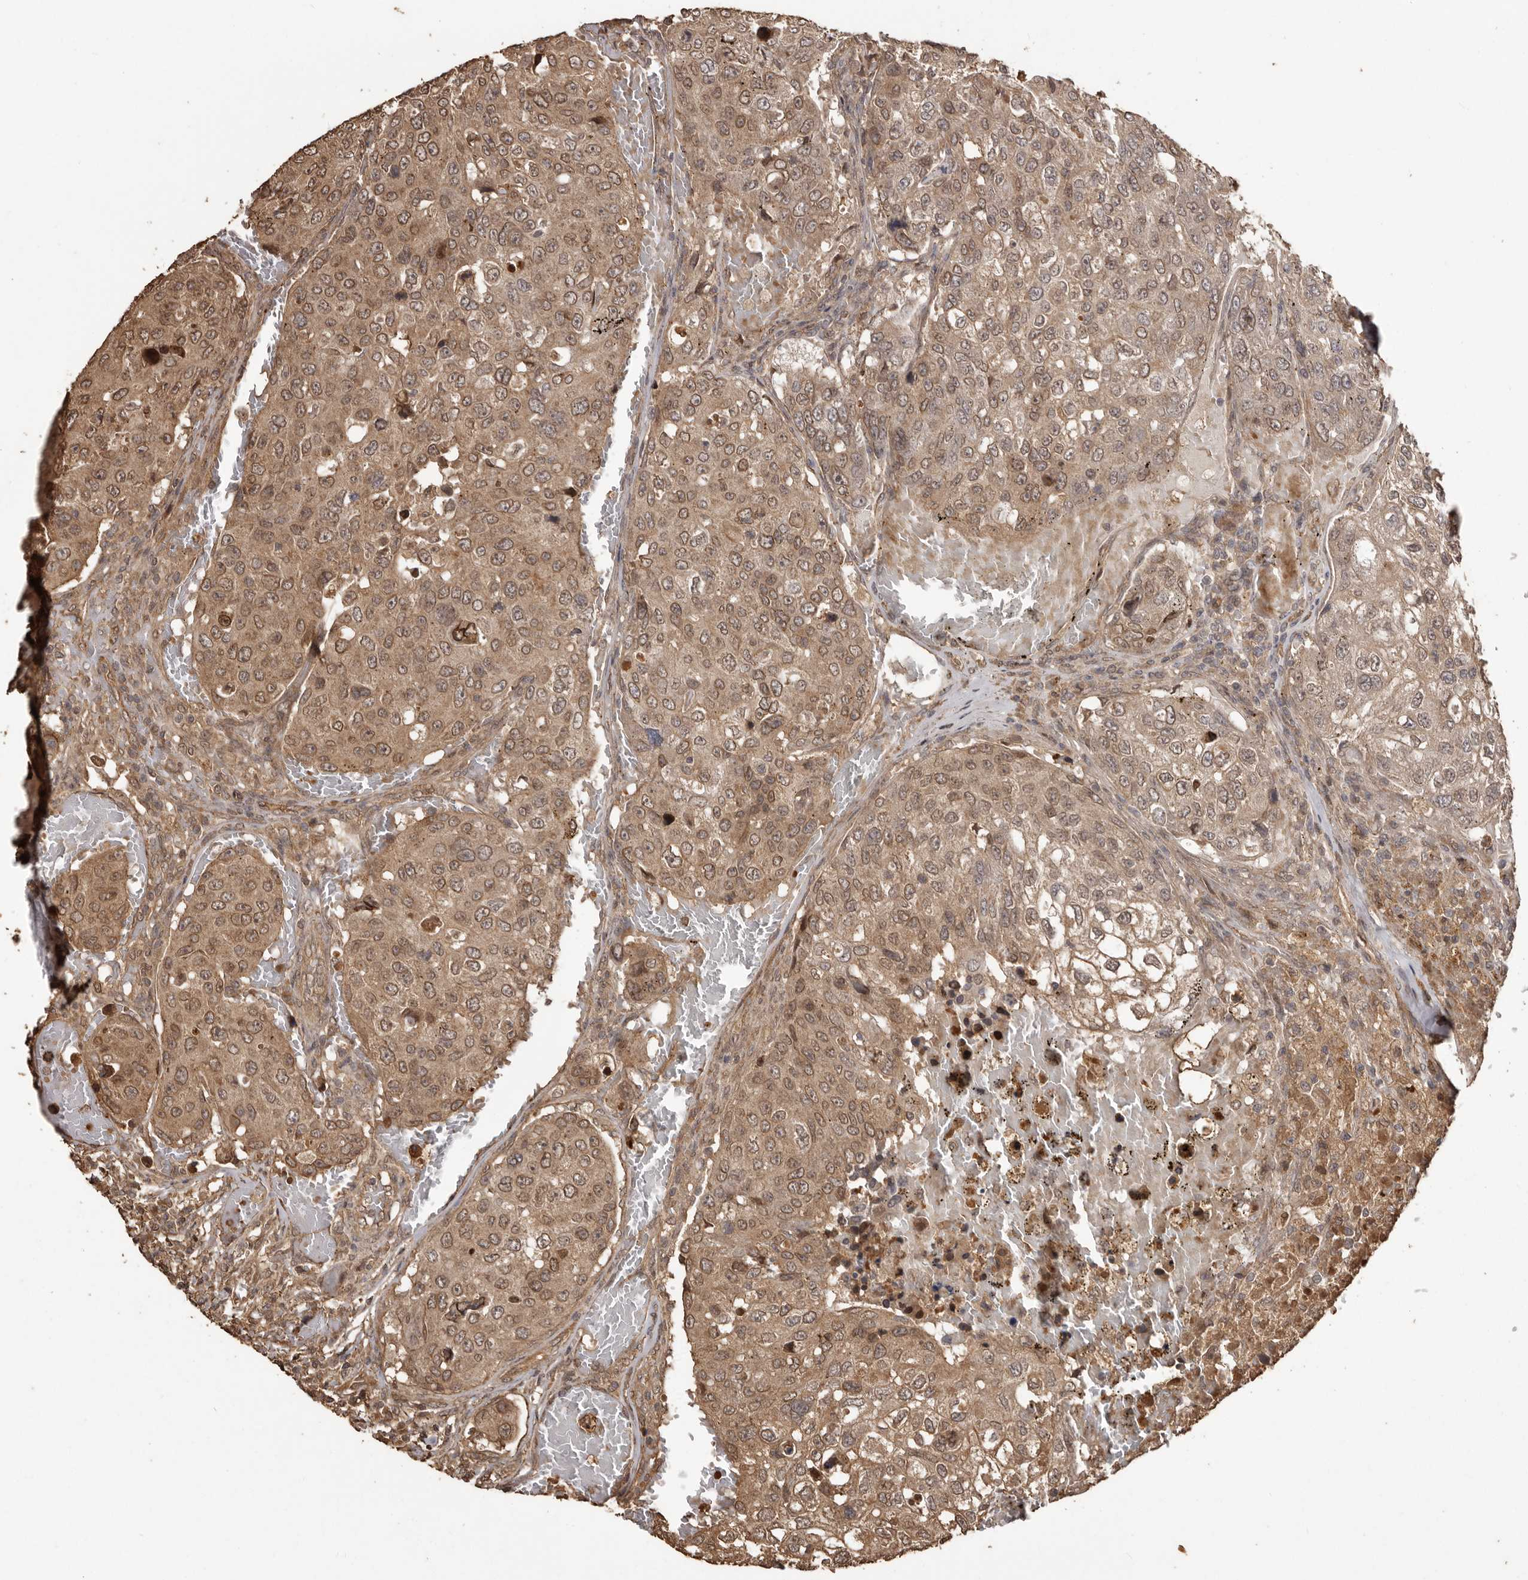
{"staining": {"intensity": "moderate", "quantity": ">75%", "location": "cytoplasmic/membranous,nuclear"}, "tissue": "urothelial cancer", "cell_type": "Tumor cells", "image_type": "cancer", "snomed": [{"axis": "morphology", "description": "Urothelial carcinoma, High grade"}, {"axis": "topography", "description": "Lymph node"}, {"axis": "topography", "description": "Urinary bladder"}], "caption": "High-grade urothelial carcinoma tissue reveals moderate cytoplasmic/membranous and nuclear positivity in approximately >75% of tumor cells, visualized by immunohistochemistry.", "gene": "NUP43", "patient": {"sex": "male", "age": 51}}